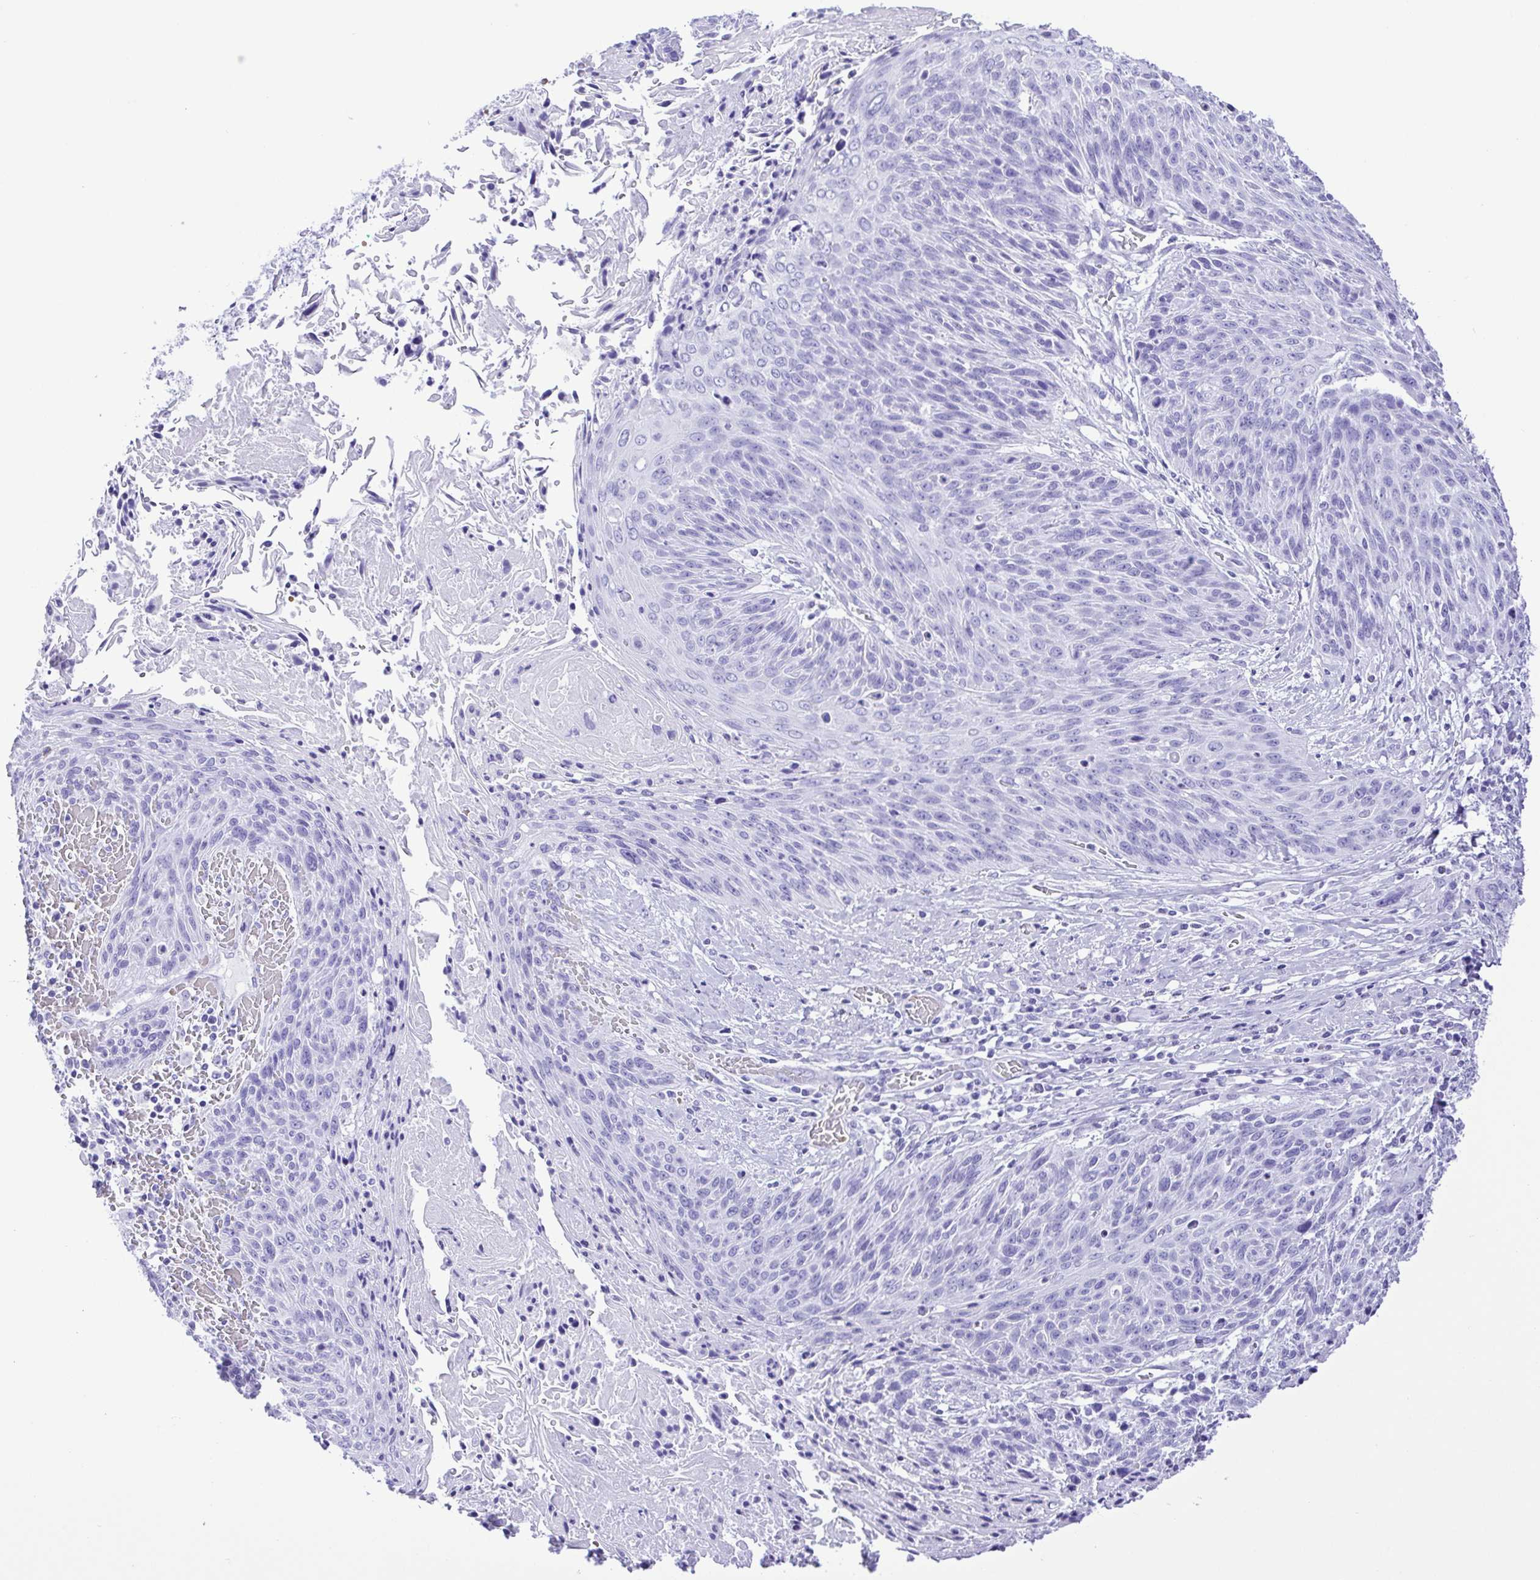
{"staining": {"intensity": "negative", "quantity": "none", "location": "none"}, "tissue": "cervical cancer", "cell_type": "Tumor cells", "image_type": "cancer", "snomed": [{"axis": "morphology", "description": "Squamous cell carcinoma, NOS"}, {"axis": "topography", "description": "Cervix"}], "caption": "Cervical cancer was stained to show a protein in brown. There is no significant positivity in tumor cells. (DAB IHC visualized using brightfield microscopy, high magnification).", "gene": "SYT1", "patient": {"sex": "female", "age": 45}}